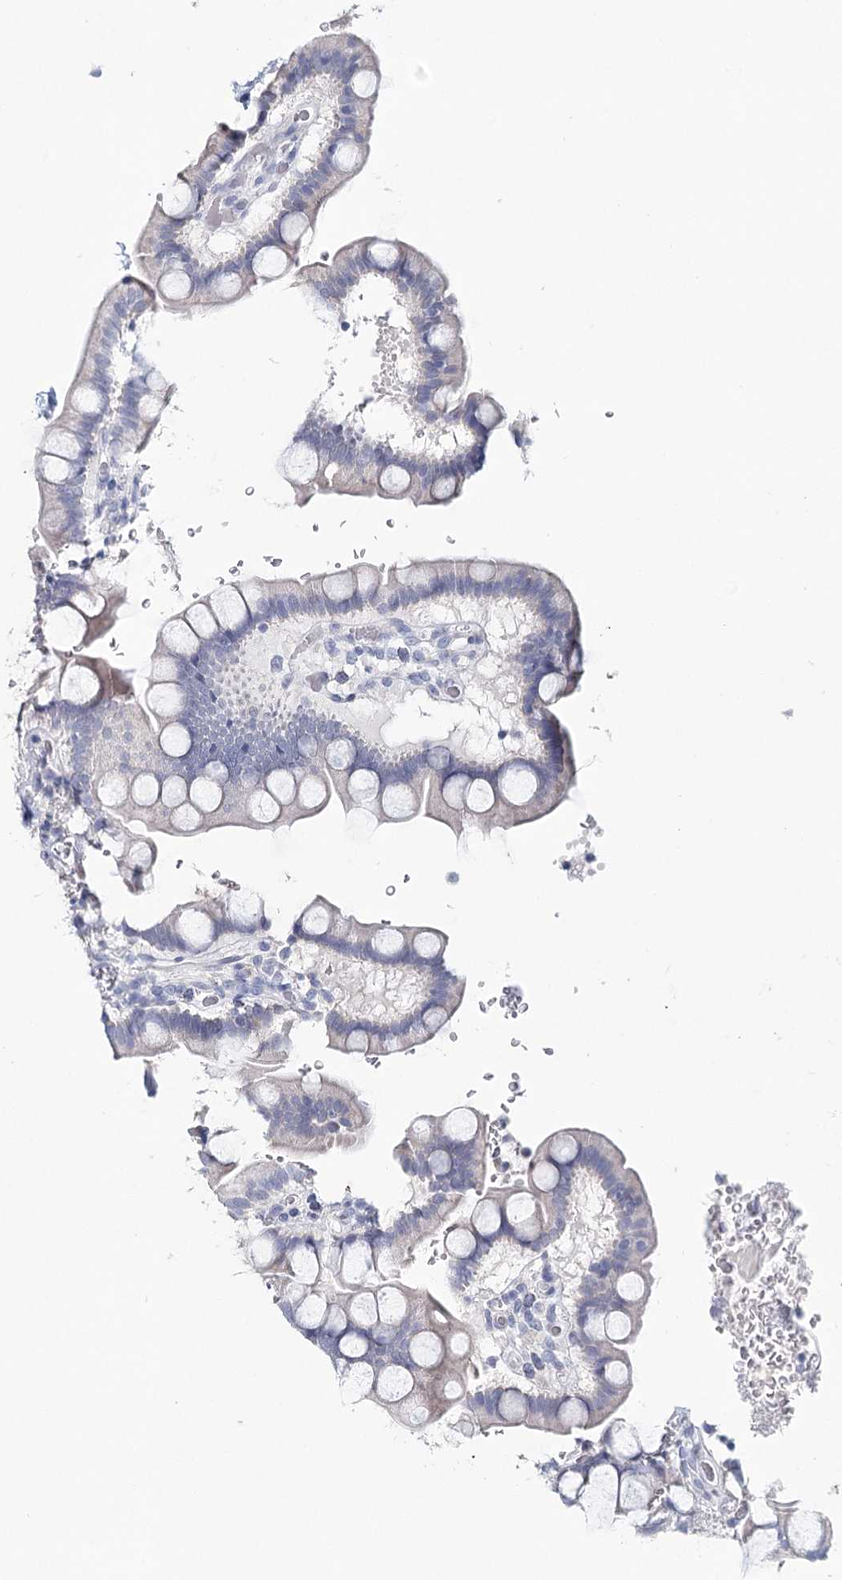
{"staining": {"intensity": "negative", "quantity": "none", "location": "none"}, "tissue": "small intestine", "cell_type": "Glandular cells", "image_type": "normal", "snomed": [{"axis": "morphology", "description": "Normal tissue, NOS"}, {"axis": "topography", "description": "Stomach, upper"}, {"axis": "topography", "description": "Stomach, lower"}, {"axis": "topography", "description": "Small intestine"}], "caption": "Glandular cells show no significant protein positivity in benign small intestine.", "gene": "HSPA4L", "patient": {"sex": "male", "age": 68}}